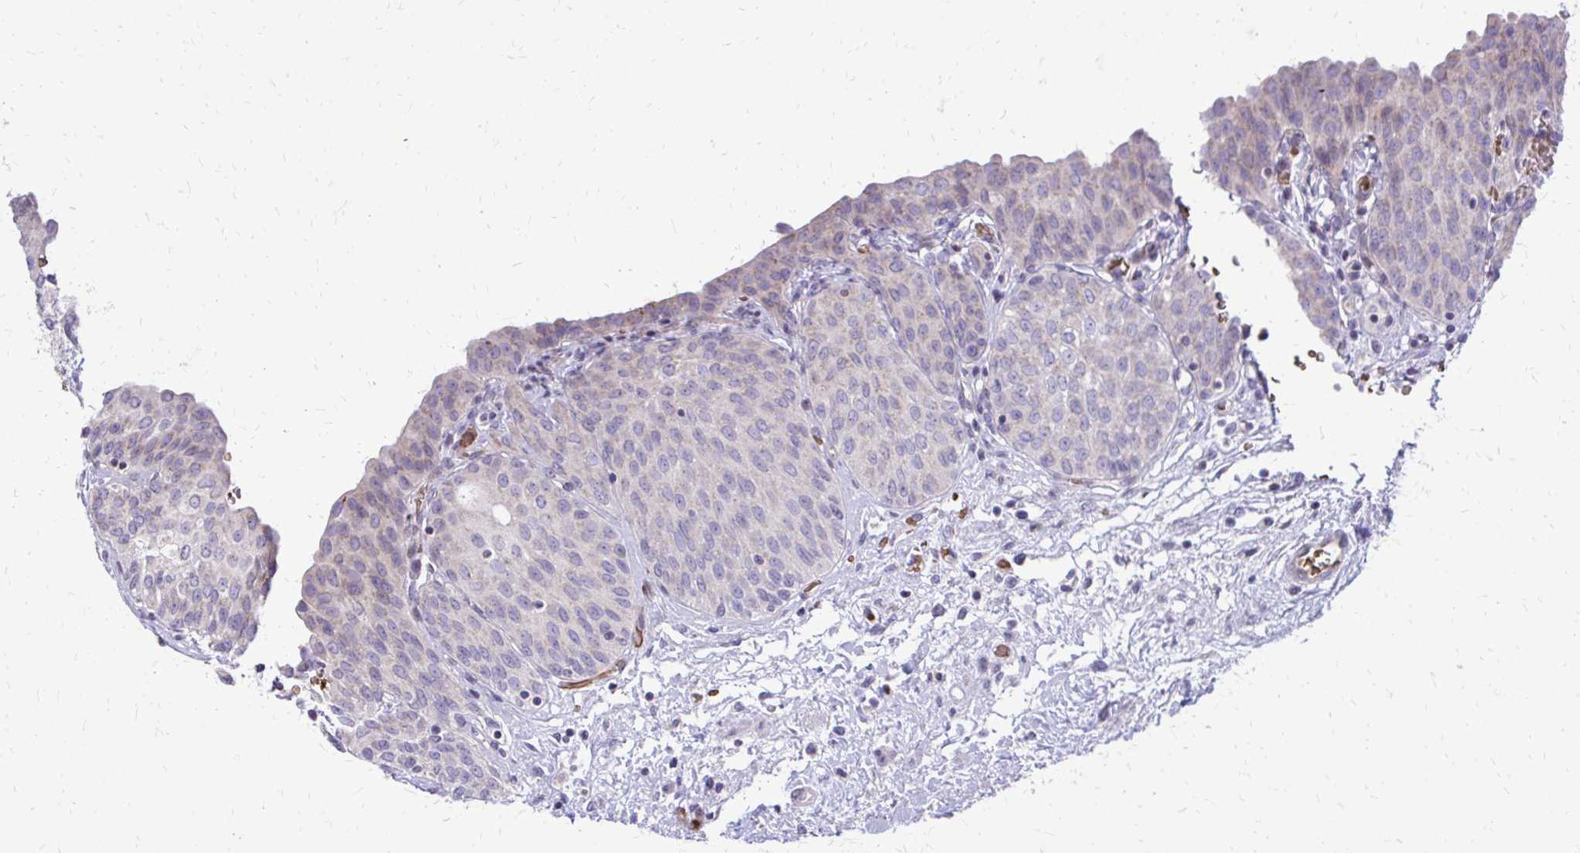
{"staining": {"intensity": "negative", "quantity": "none", "location": "none"}, "tissue": "urinary bladder", "cell_type": "Urothelial cells", "image_type": "normal", "snomed": [{"axis": "morphology", "description": "Normal tissue, NOS"}, {"axis": "topography", "description": "Urinary bladder"}], "caption": "Immunohistochemical staining of normal human urinary bladder shows no significant positivity in urothelial cells.", "gene": "FUNDC2", "patient": {"sex": "male", "age": 68}}